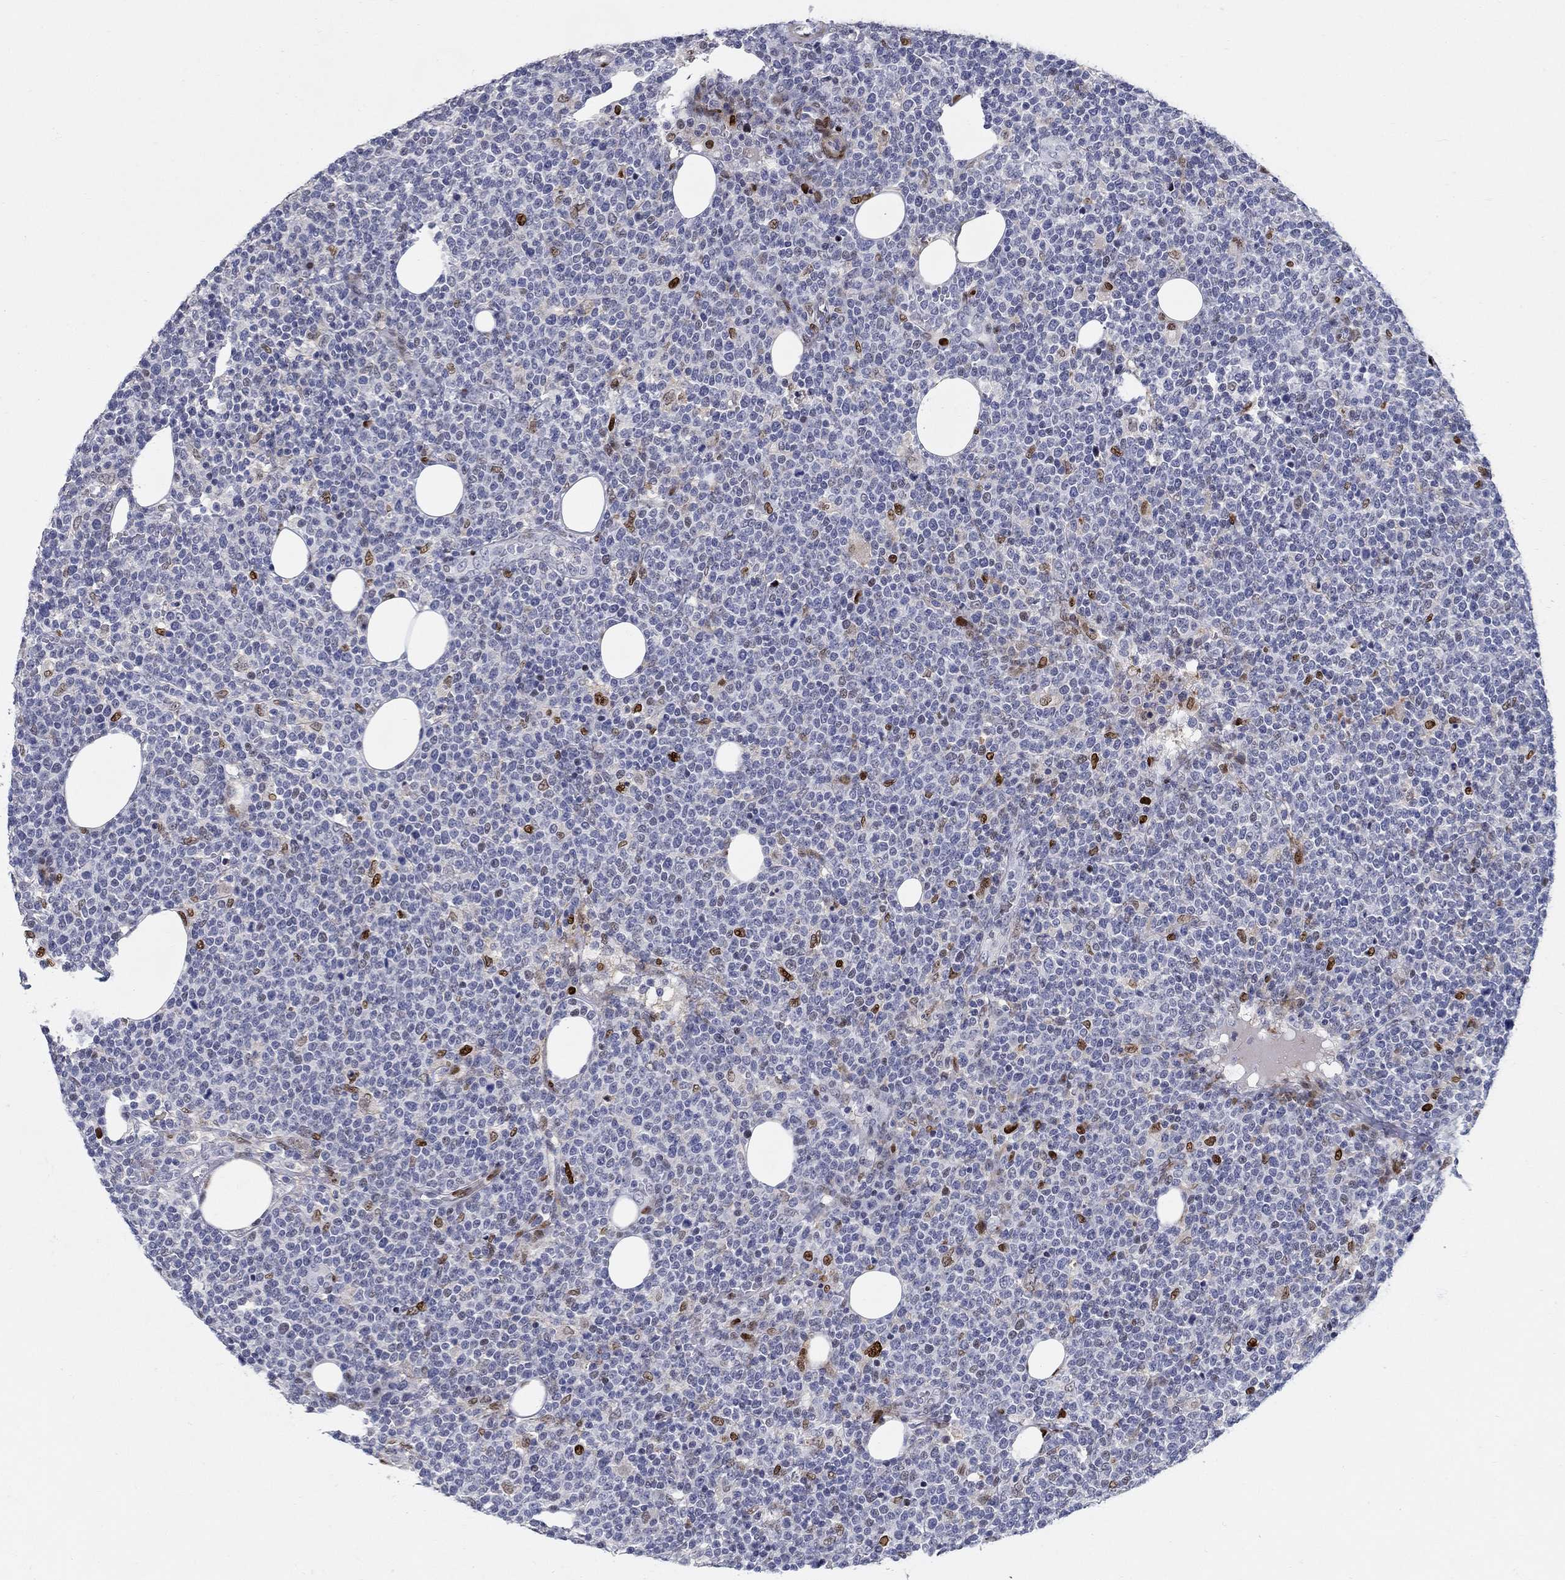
{"staining": {"intensity": "strong", "quantity": "<25%", "location": "nuclear"}, "tissue": "lymphoma", "cell_type": "Tumor cells", "image_type": "cancer", "snomed": [{"axis": "morphology", "description": "Malignant lymphoma, non-Hodgkin's type, High grade"}, {"axis": "topography", "description": "Lymph node"}], "caption": "Lymphoma was stained to show a protein in brown. There is medium levels of strong nuclear expression in about <25% of tumor cells. Ihc stains the protein in brown and the nuclei are stained blue.", "gene": "RAPGEF5", "patient": {"sex": "male", "age": 61}}